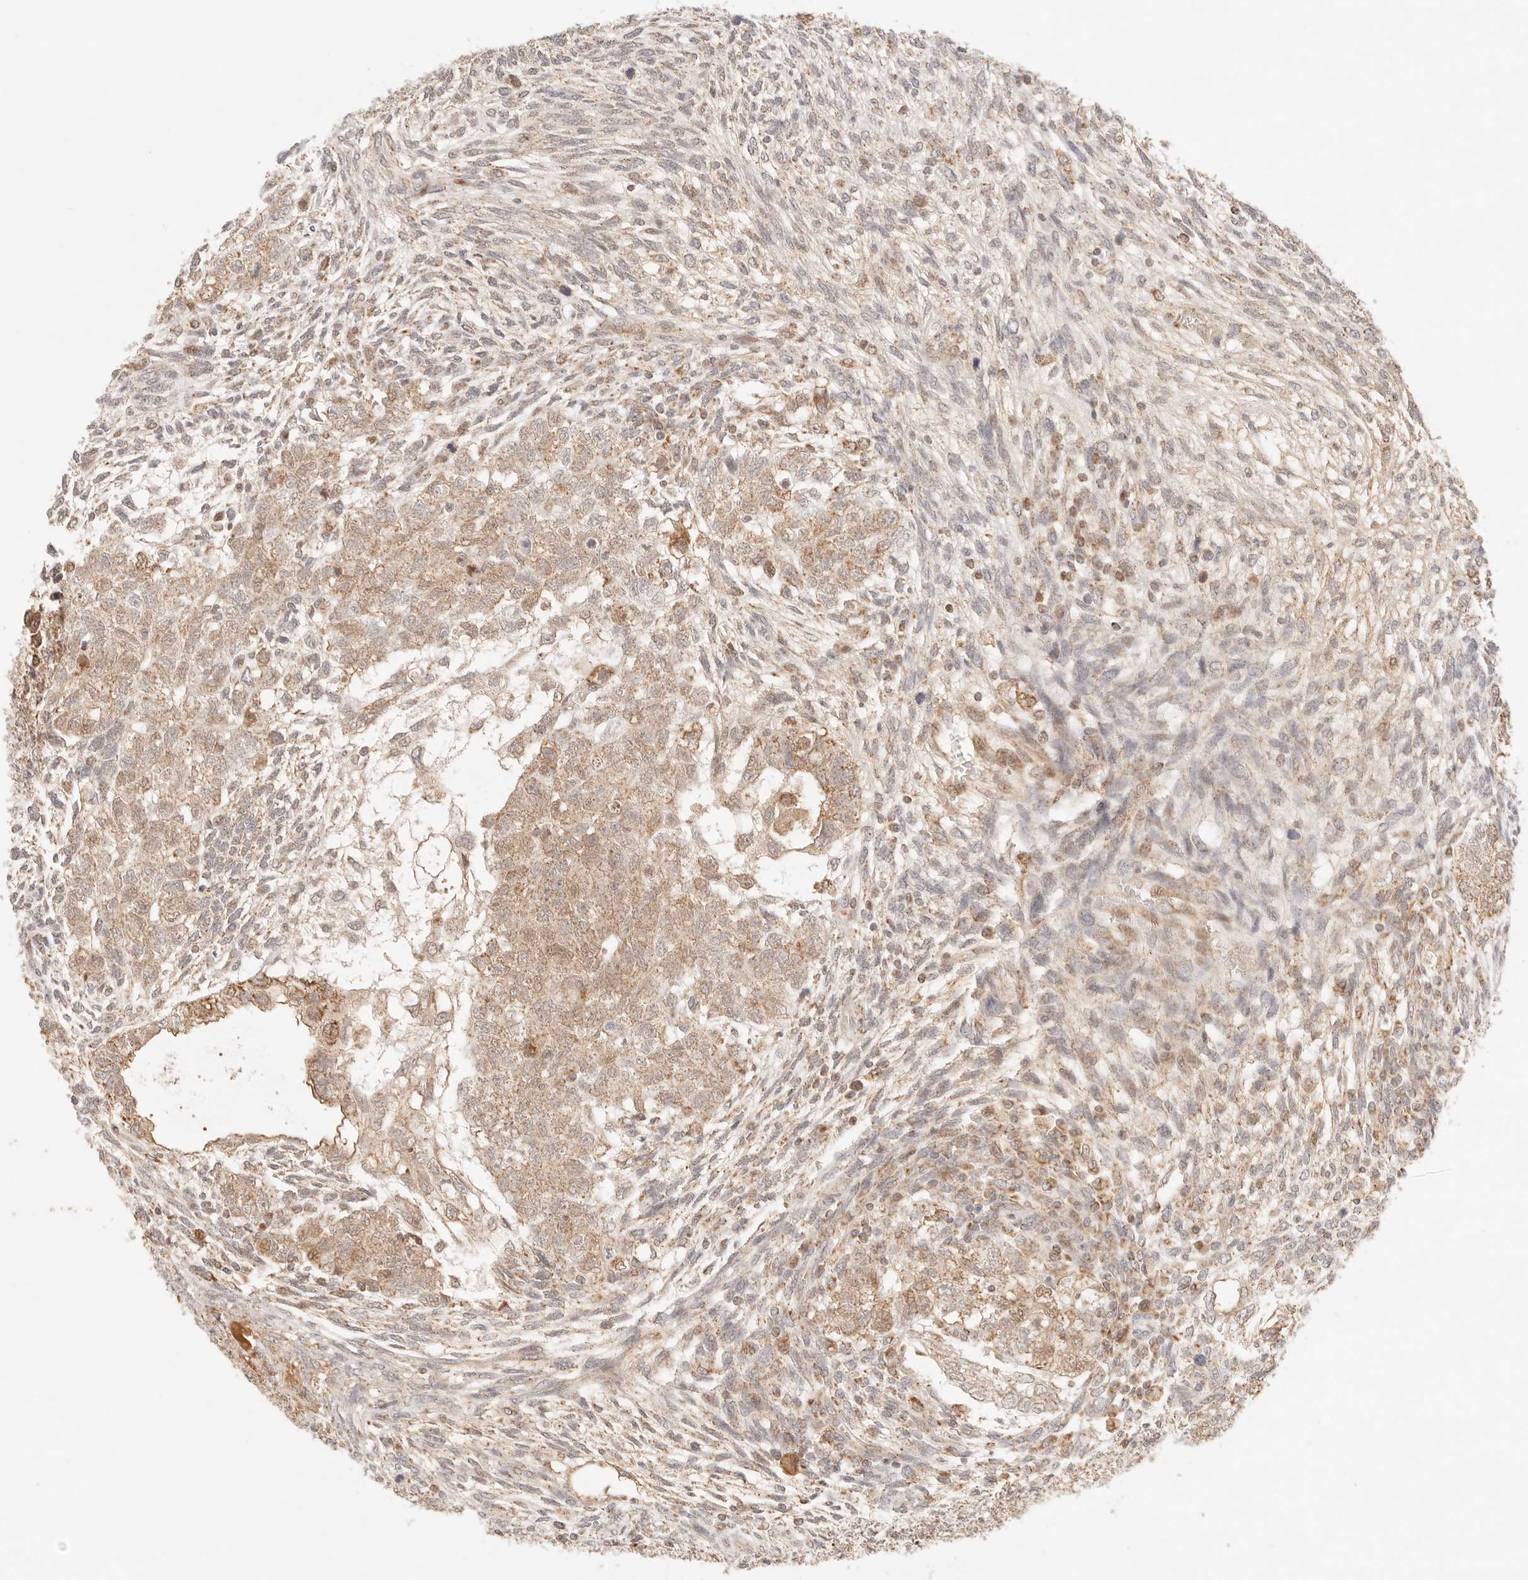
{"staining": {"intensity": "moderate", "quantity": ">75%", "location": "cytoplasmic/membranous"}, "tissue": "testis cancer", "cell_type": "Tumor cells", "image_type": "cancer", "snomed": [{"axis": "morphology", "description": "Carcinoma, Embryonal, NOS"}, {"axis": "topography", "description": "Testis"}], "caption": "About >75% of tumor cells in testis cancer (embryonal carcinoma) demonstrate moderate cytoplasmic/membranous protein positivity as visualized by brown immunohistochemical staining.", "gene": "COA6", "patient": {"sex": "male", "age": 37}}